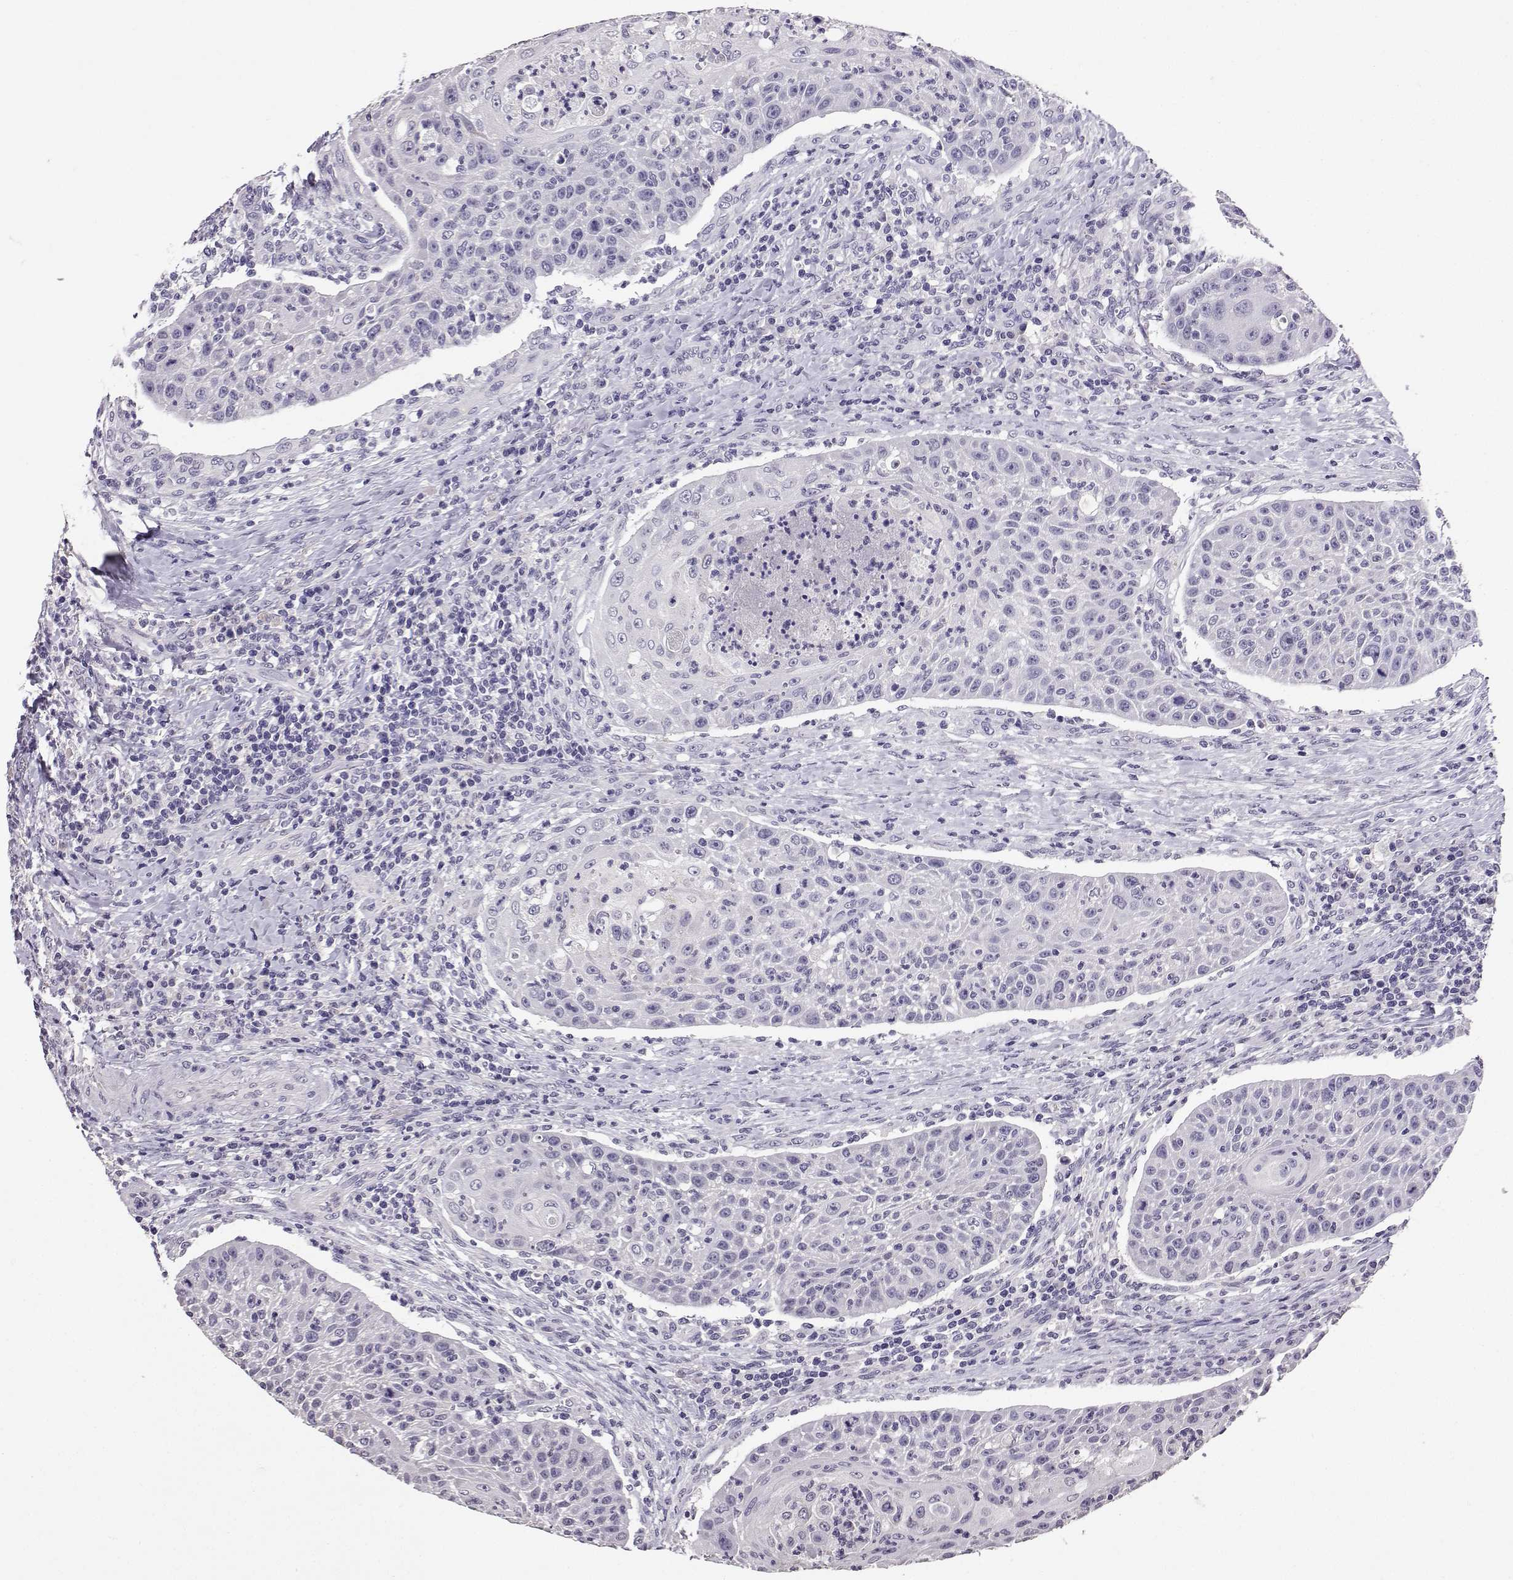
{"staining": {"intensity": "negative", "quantity": "none", "location": "none"}, "tissue": "head and neck cancer", "cell_type": "Tumor cells", "image_type": "cancer", "snomed": [{"axis": "morphology", "description": "Squamous cell carcinoma, NOS"}, {"axis": "topography", "description": "Head-Neck"}], "caption": "High power microscopy image of an immunohistochemistry photomicrograph of head and neck cancer (squamous cell carcinoma), revealing no significant staining in tumor cells.", "gene": "SPAG11B", "patient": {"sex": "male", "age": 69}}